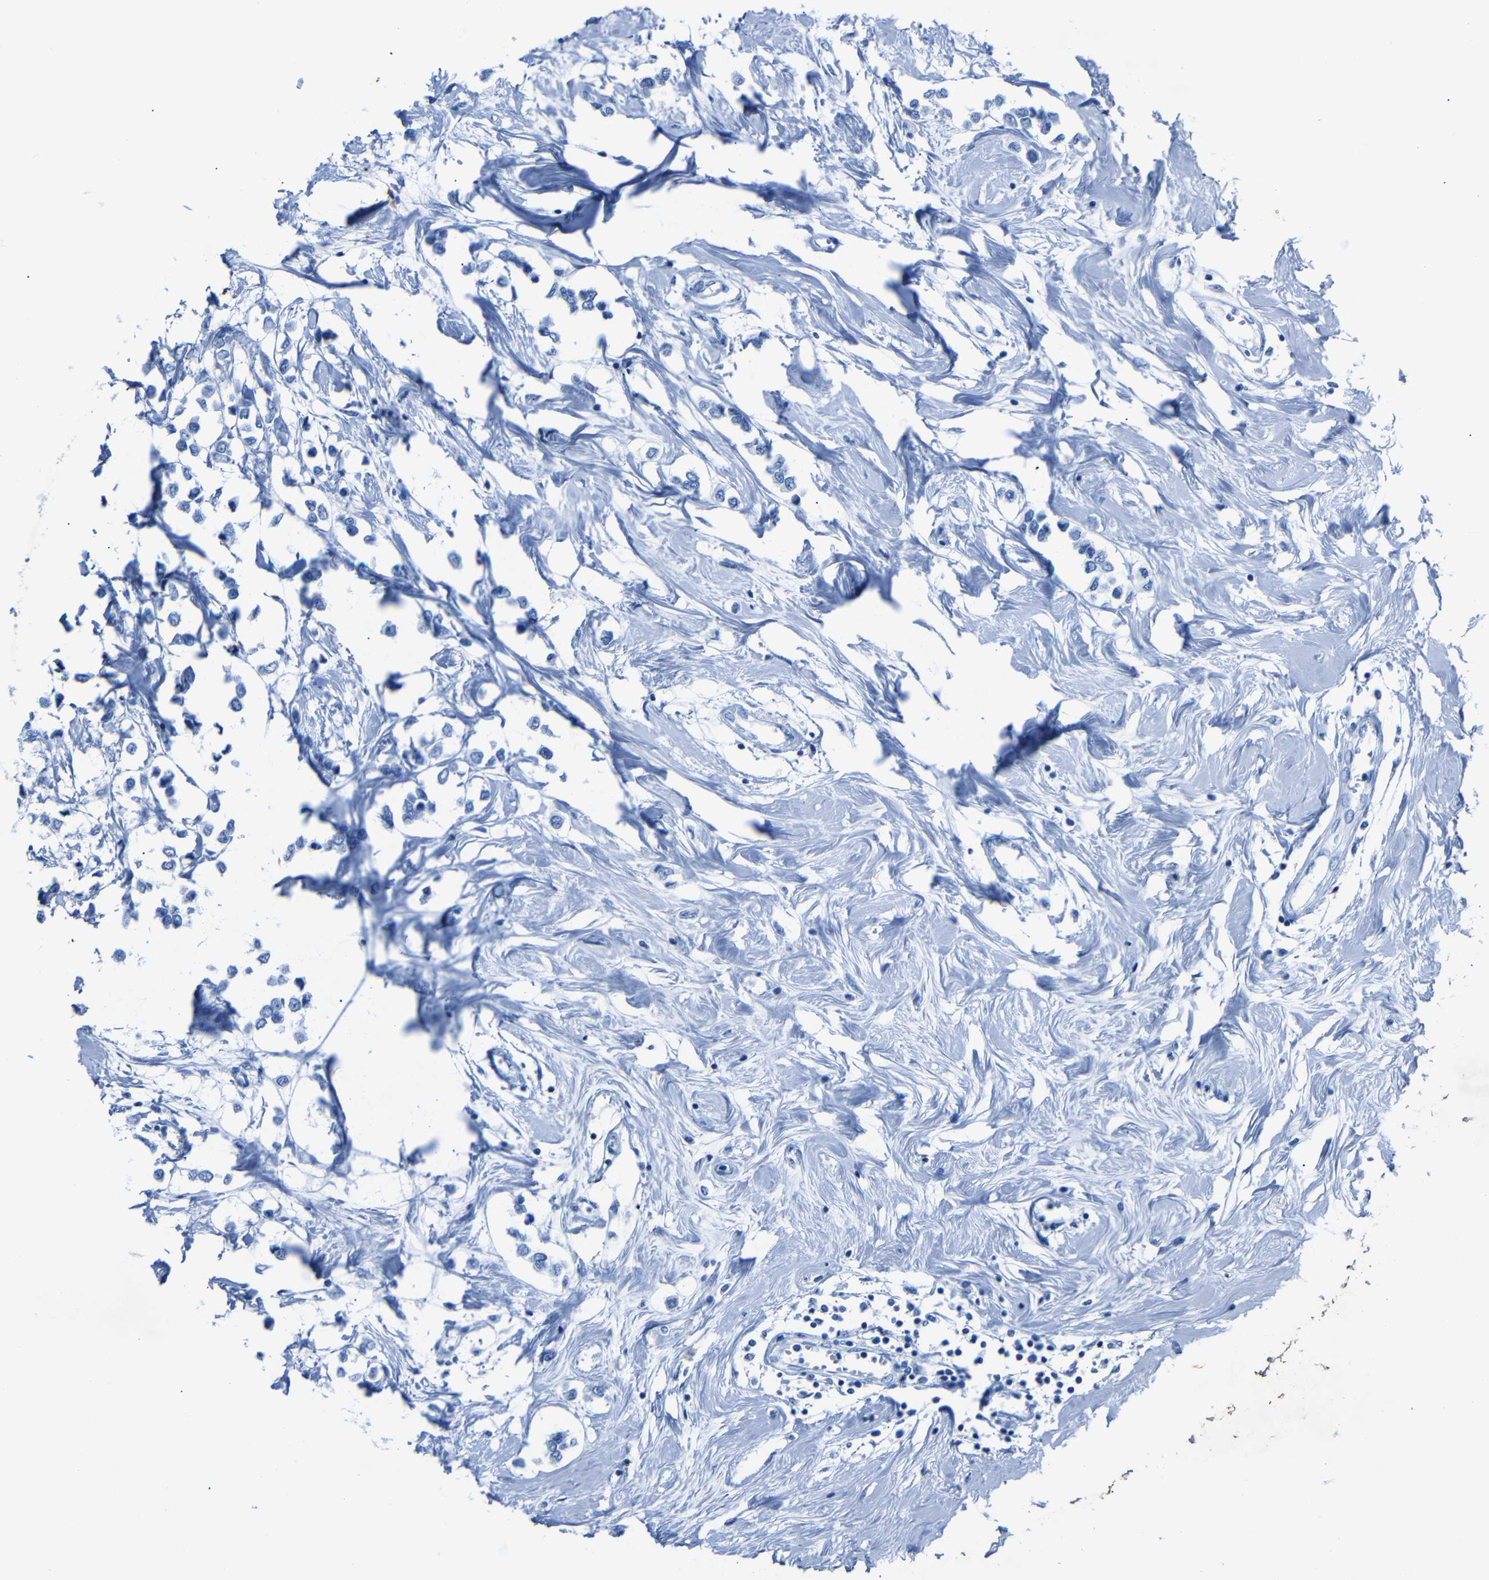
{"staining": {"intensity": "negative", "quantity": "none", "location": "none"}, "tissue": "breast cancer", "cell_type": "Tumor cells", "image_type": "cancer", "snomed": [{"axis": "morphology", "description": "Lobular carcinoma"}, {"axis": "topography", "description": "Breast"}], "caption": "The histopathology image demonstrates no significant staining in tumor cells of breast lobular carcinoma.", "gene": "CLDN11", "patient": {"sex": "female", "age": 51}}